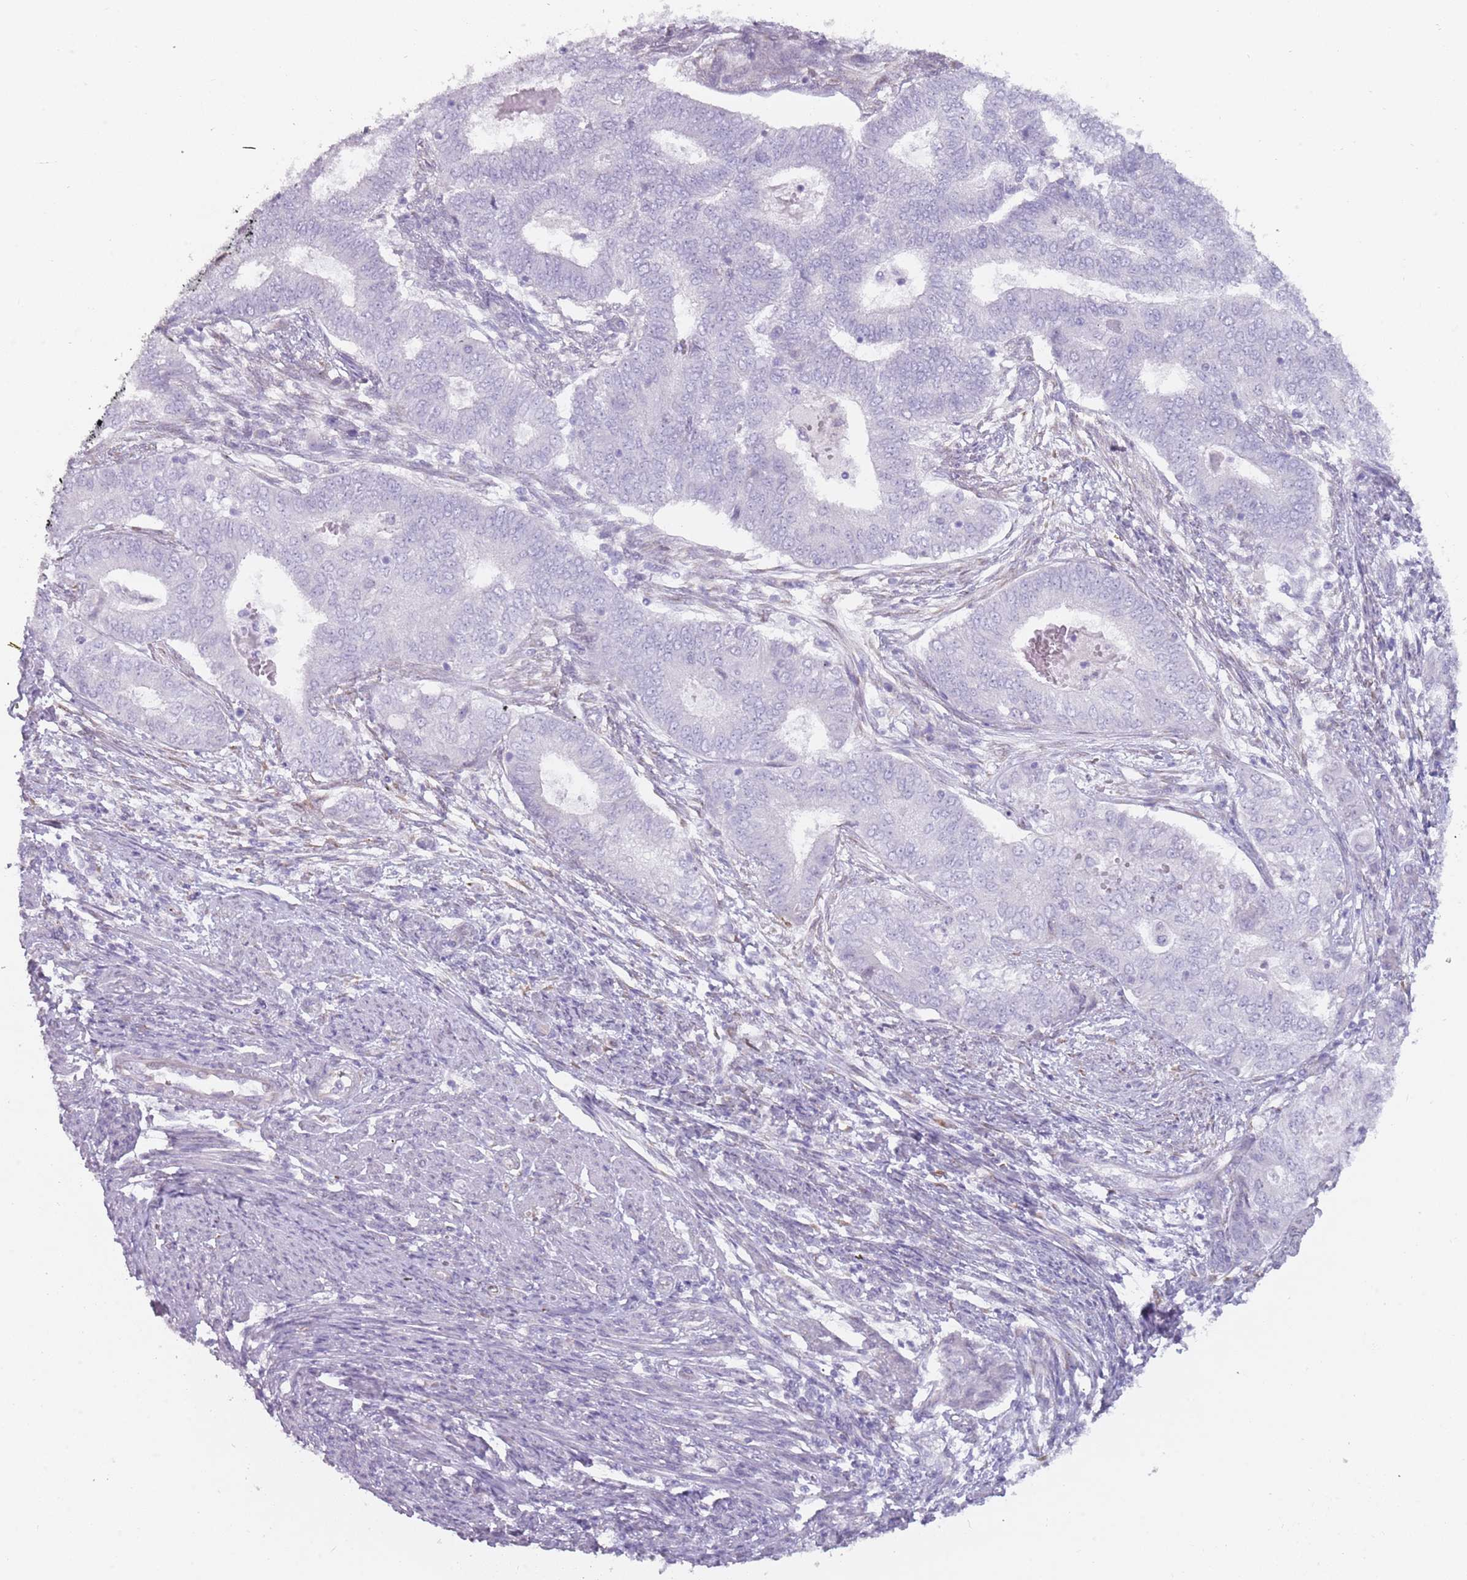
{"staining": {"intensity": "negative", "quantity": "none", "location": "none"}, "tissue": "endometrial cancer", "cell_type": "Tumor cells", "image_type": "cancer", "snomed": [{"axis": "morphology", "description": "Adenocarcinoma, NOS"}, {"axis": "topography", "description": "Endometrium"}], "caption": "Tumor cells are negative for brown protein staining in endometrial cancer (adenocarcinoma).", "gene": "DDX4", "patient": {"sex": "female", "age": 62}}